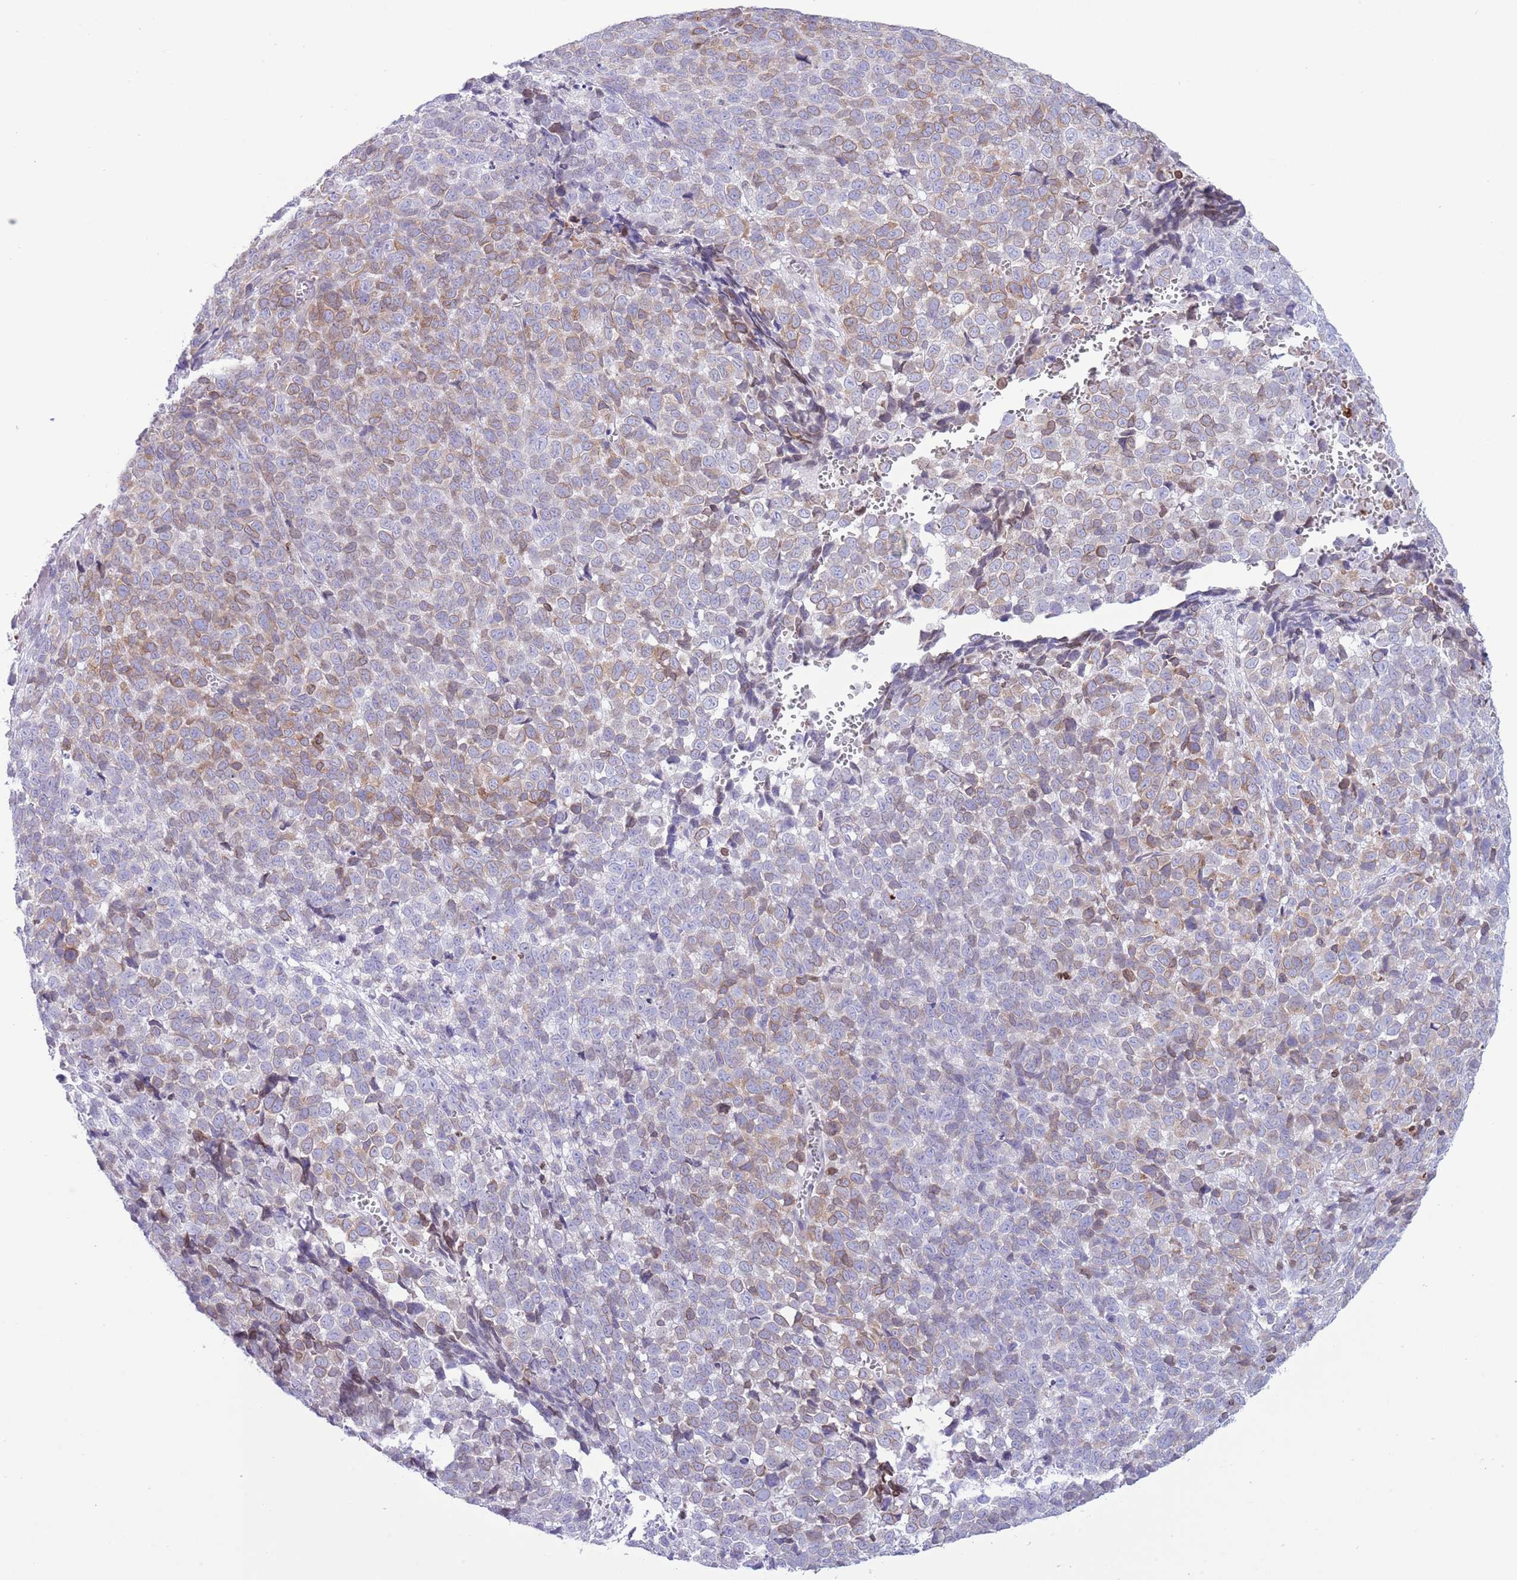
{"staining": {"intensity": "weak", "quantity": "25%-75%", "location": "cytoplasmic/membranous,nuclear"}, "tissue": "melanoma", "cell_type": "Tumor cells", "image_type": "cancer", "snomed": [{"axis": "morphology", "description": "Malignant melanoma, NOS"}, {"axis": "topography", "description": "Nose, NOS"}], "caption": "Approximately 25%-75% of tumor cells in human melanoma display weak cytoplasmic/membranous and nuclear protein staining as visualized by brown immunohistochemical staining.", "gene": "LBR", "patient": {"sex": "female", "age": 48}}